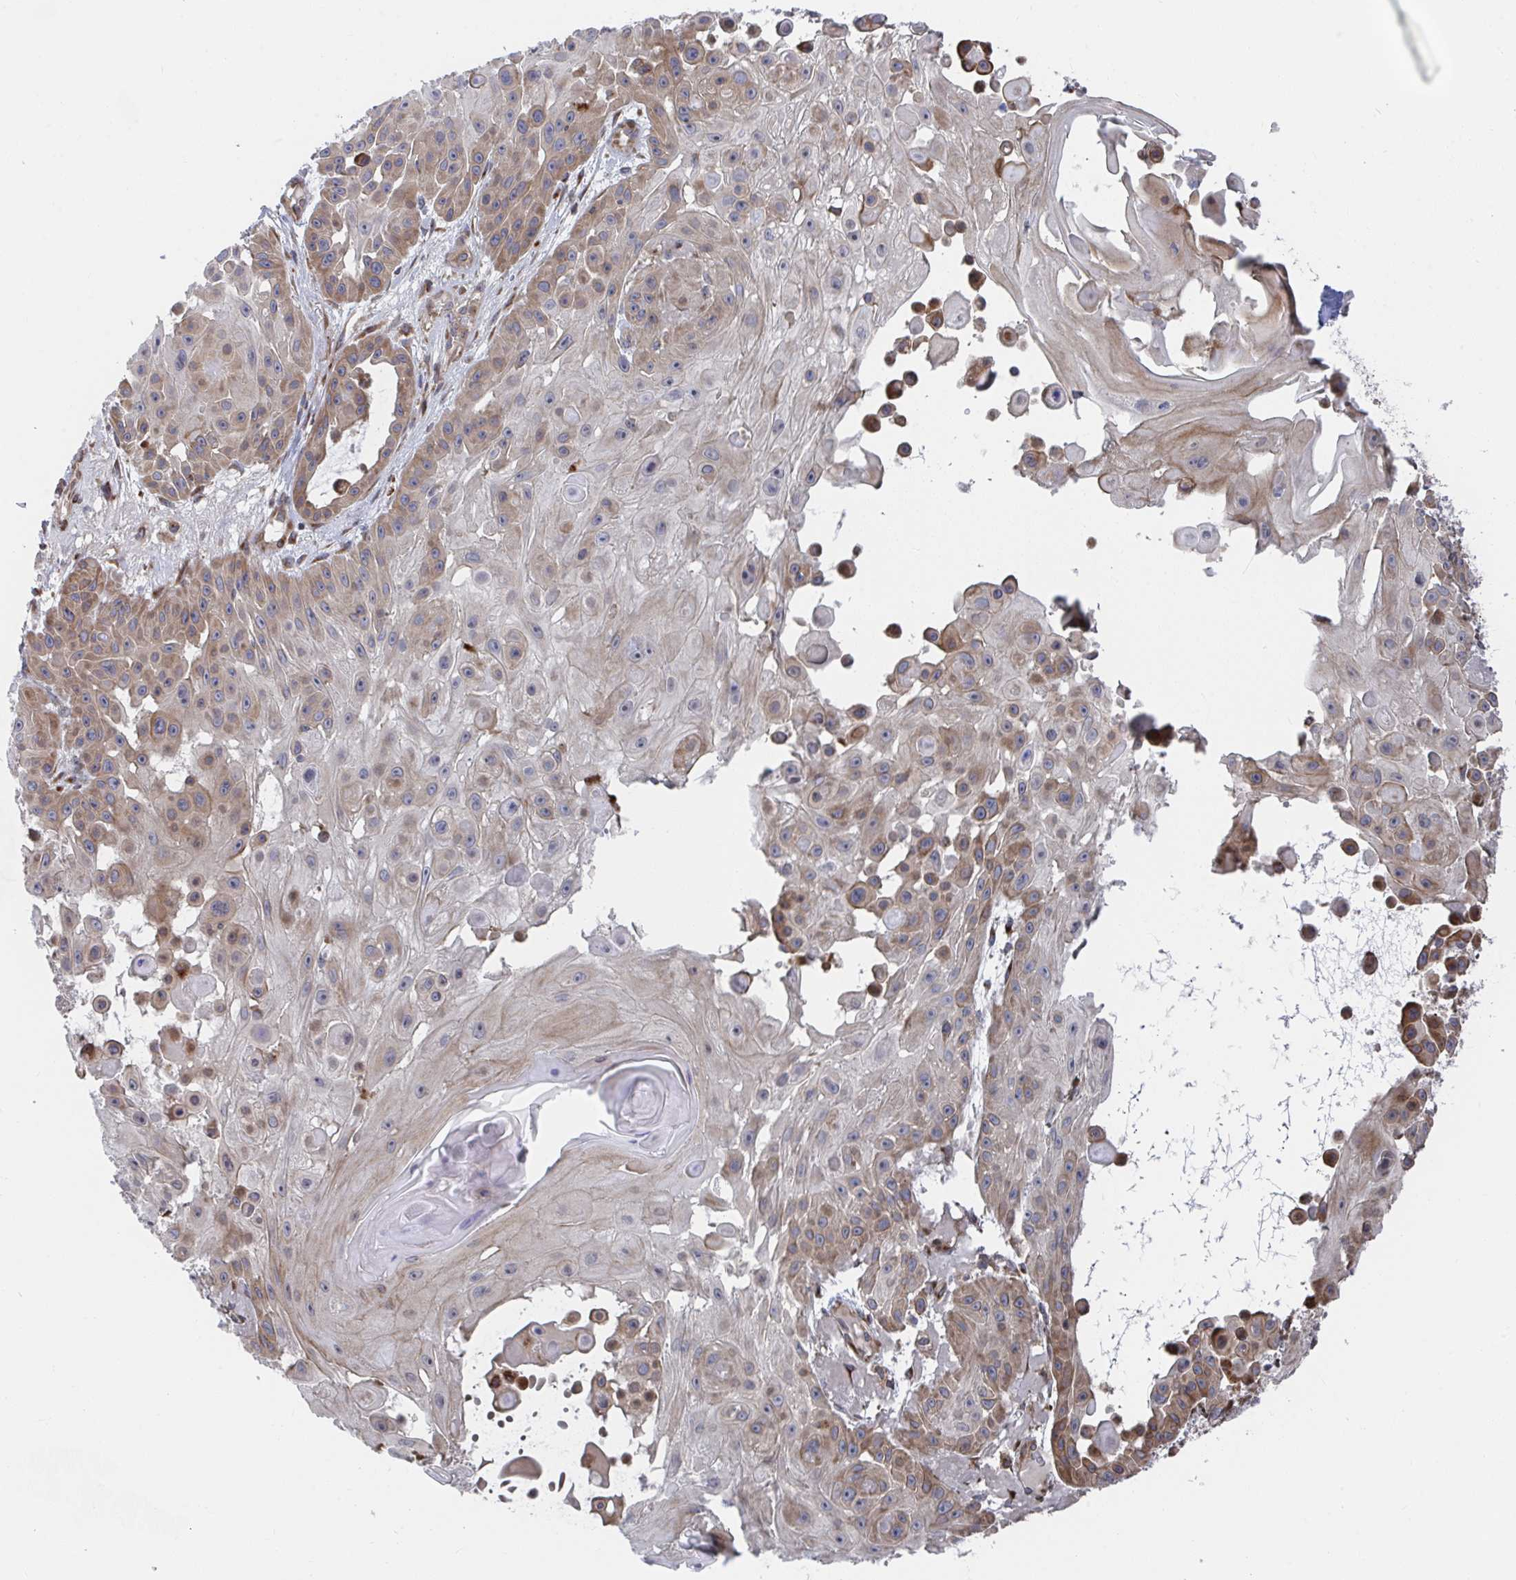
{"staining": {"intensity": "moderate", "quantity": "25%-75%", "location": "cytoplasmic/membranous,nuclear"}, "tissue": "skin cancer", "cell_type": "Tumor cells", "image_type": "cancer", "snomed": [{"axis": "morphology", "description": "Squamous cell carcinoma, NOS"}, {"axis": "topography", "description": "Skin"}], "caption": "Skin cancer tissue shows moderate cytoplasmic/membranous and nuclear expression in approximately 25%-75% of tumor cells", "gene": "FJX1", "patient": {"sex": "male", "age": 91}}